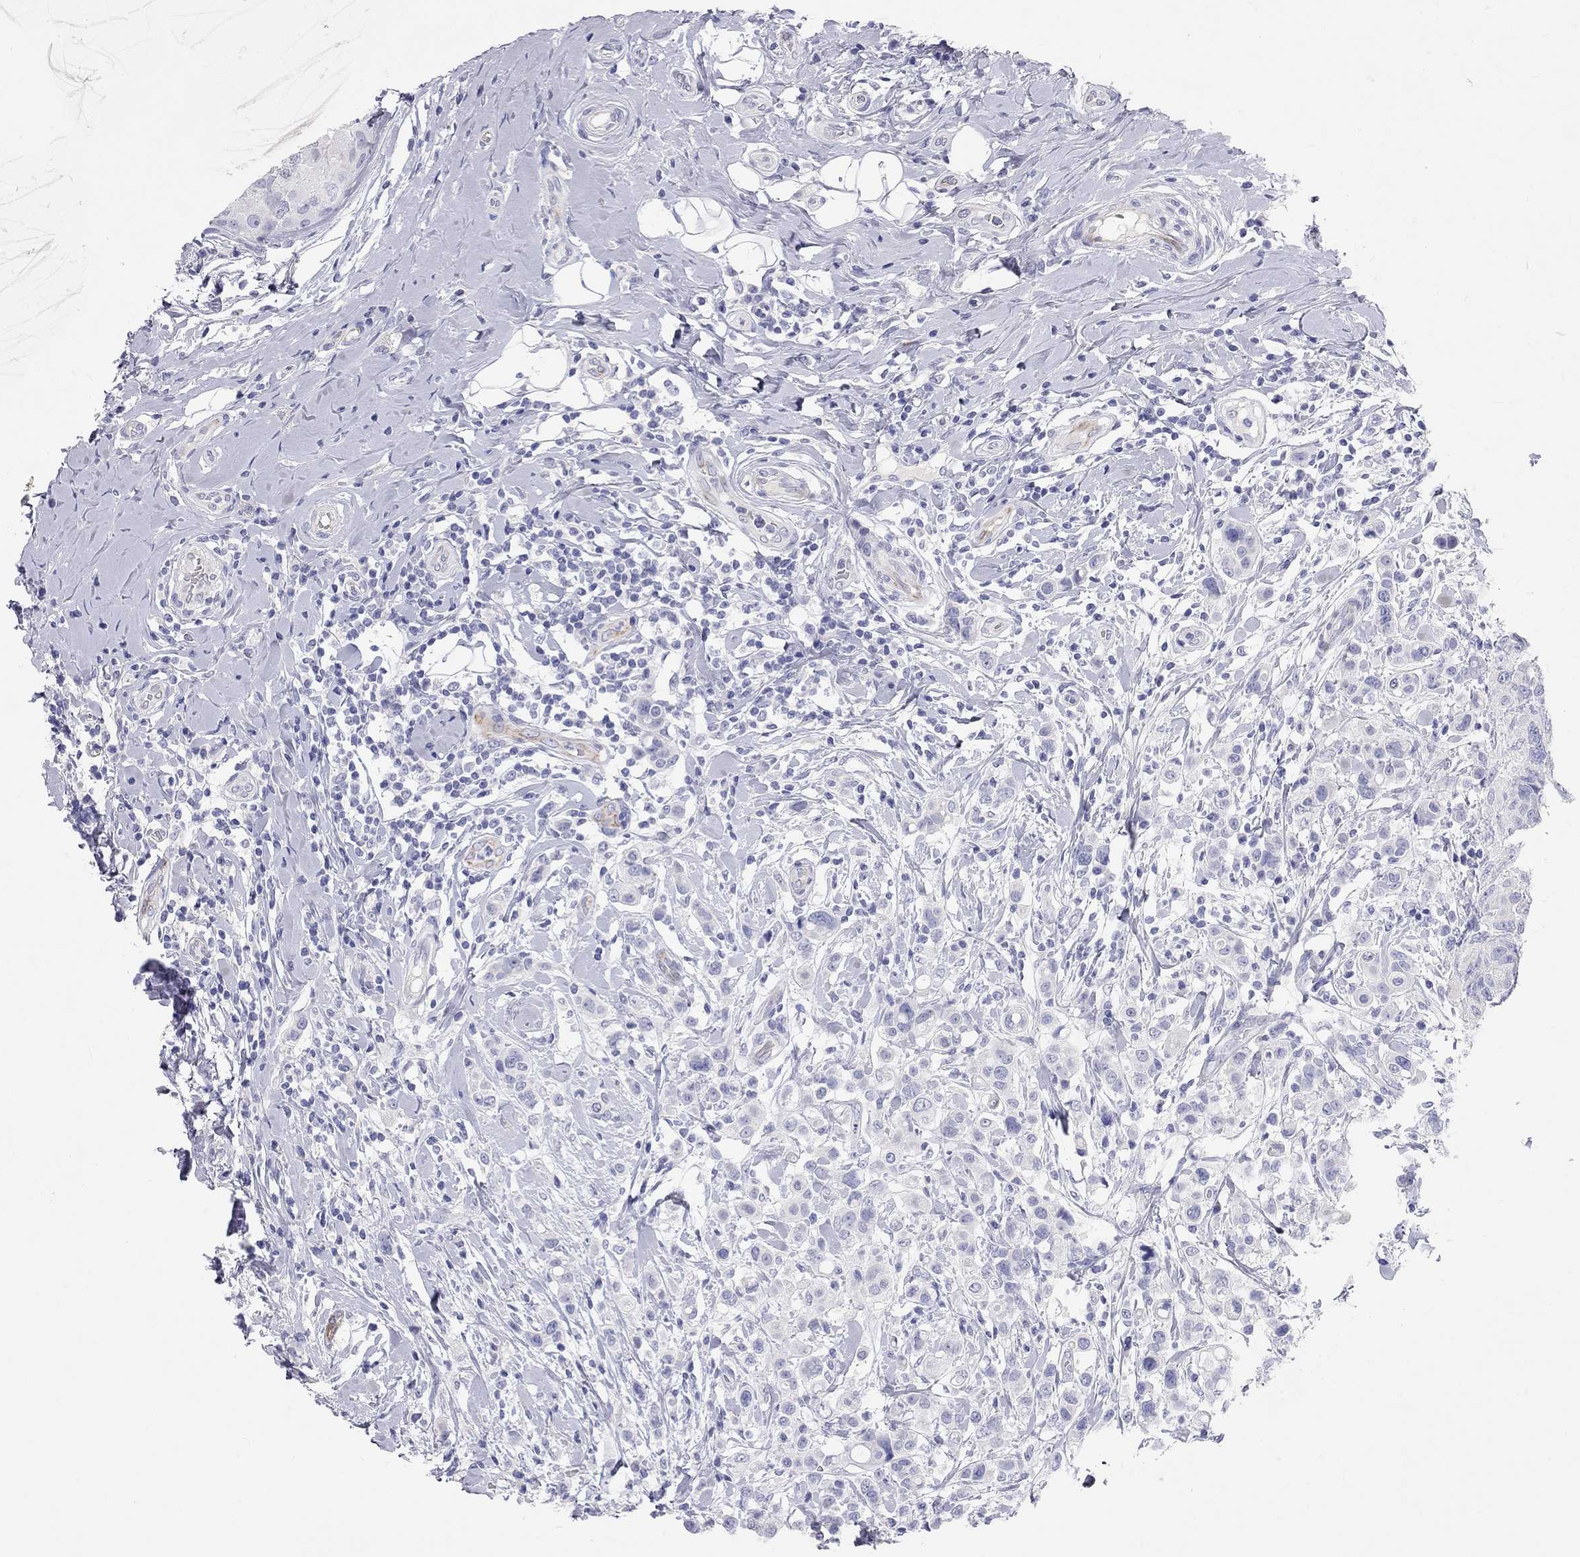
{"staining": {"intensity": "negative", "quantity": "none", "location": "none"}, "tissue": "breast cancer", "cell_type": "Tumor cells", "image_type": "cancer", "snomed": [{"axis": "morphology", "description": "Duct carcinoma"}, {"axis": "topography", "description": "Breast"}], "caption": "IHC of human intraductal carcinoma (breast) displays no staining in tumor cells.", "gene": "PCDHGC5", "patient": {"sex": "female", "age": 27}}